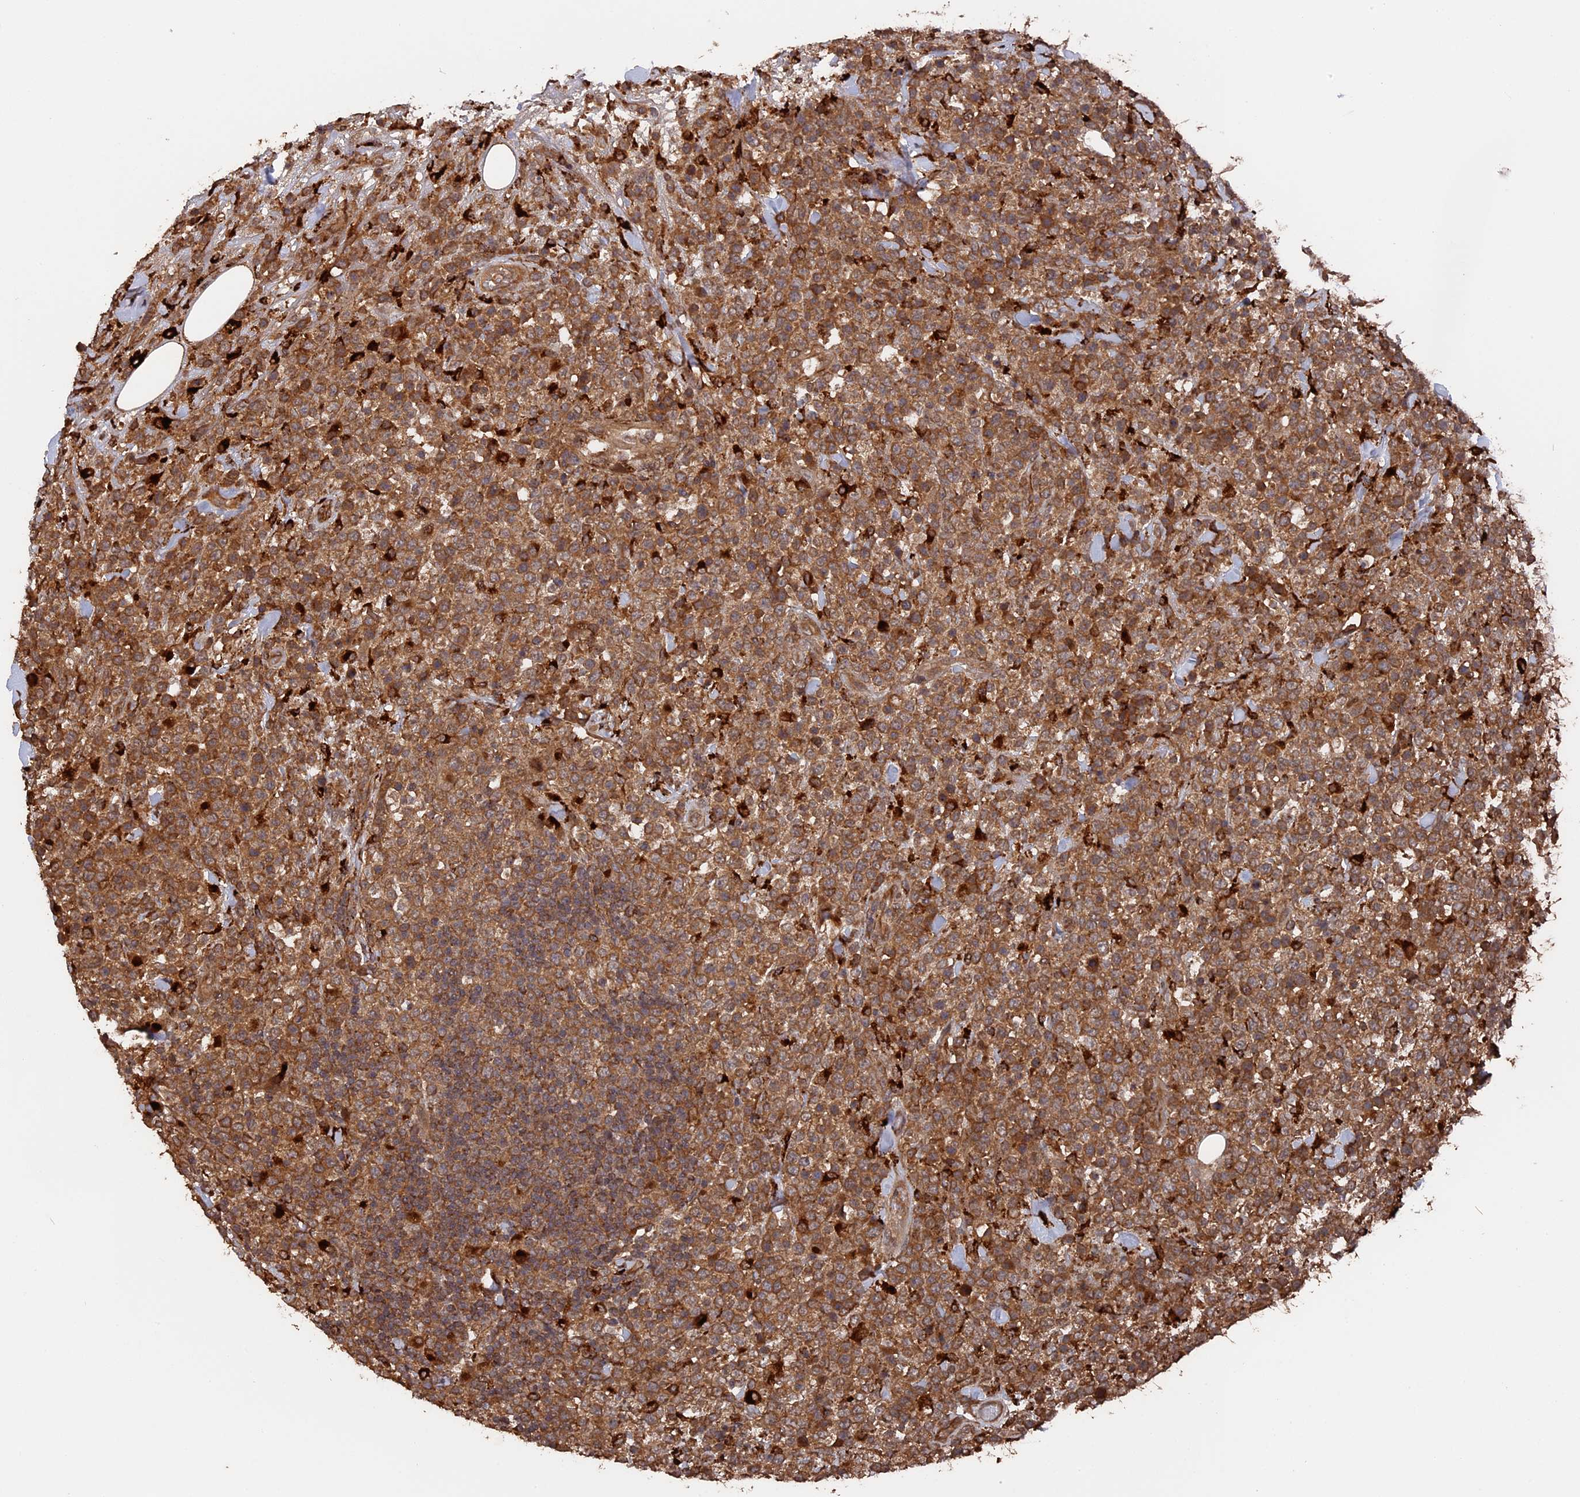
{"staining": {"intensity": "moderate", "quantity": ">75%", "location": "cytoplasmic/membranous"}, "tissue": "lymphoma", "cell_type": "Tumor cells", "image_type": "cancer", "snomed": [{"axis": "morphology", "description": "Malignant lymphoma, non-Hodgkin's type, High grade"}, {"axis": "topography", "description": "Colon"}], "caption": "This image exhibits high-grade malignant lymphoma, non-Hodgkin's type stained with immunohistochemistry to label a protein in brown. The cytoplasmic/membranous of tumor cells show moderate positivity for the protein. Nuclei are counter-stained blue.", "gene": "TELO2", "patient": {"sex": "female", "age": 53}}